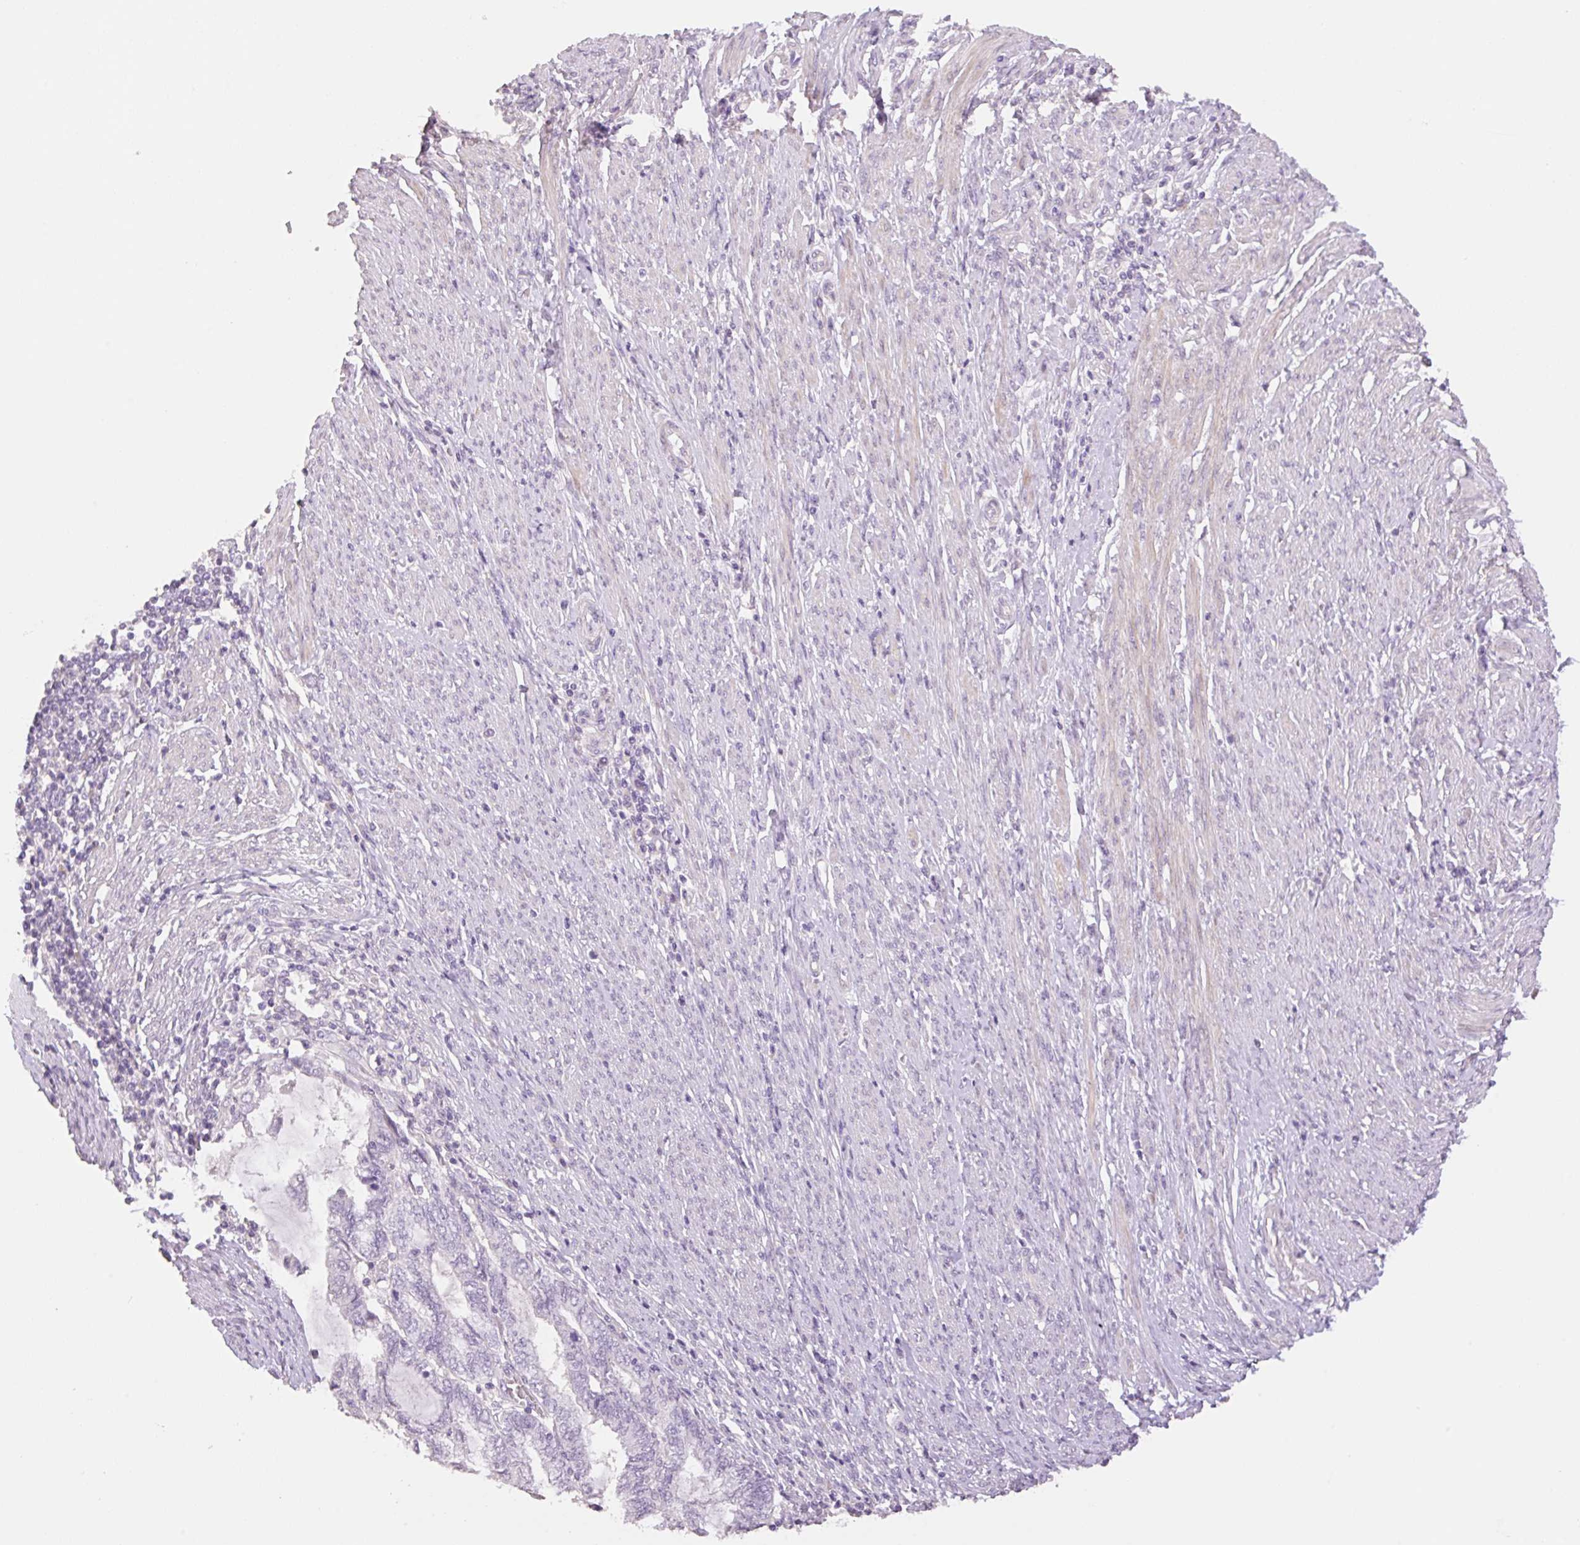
{"staining": {"intensity": "negative", "quantity": "none", "location": "none"}, "tissue": "endometrial cancer", "cell_type": "Tumor cells", "image_type": "cancer", "snomed": [{"axis": "morphology", "description": "Adenocarcinoma, NOS"}, {"axis": "topography", "description": "Uterus"}, {"axis": "topography", "description": "Endometrium"}], "caption": "The histopathology image reveals no staining of tumor cells in endometrial cancer.", "gene": "HCRTR2", "patient": {"sex": "female", "age": 70}}